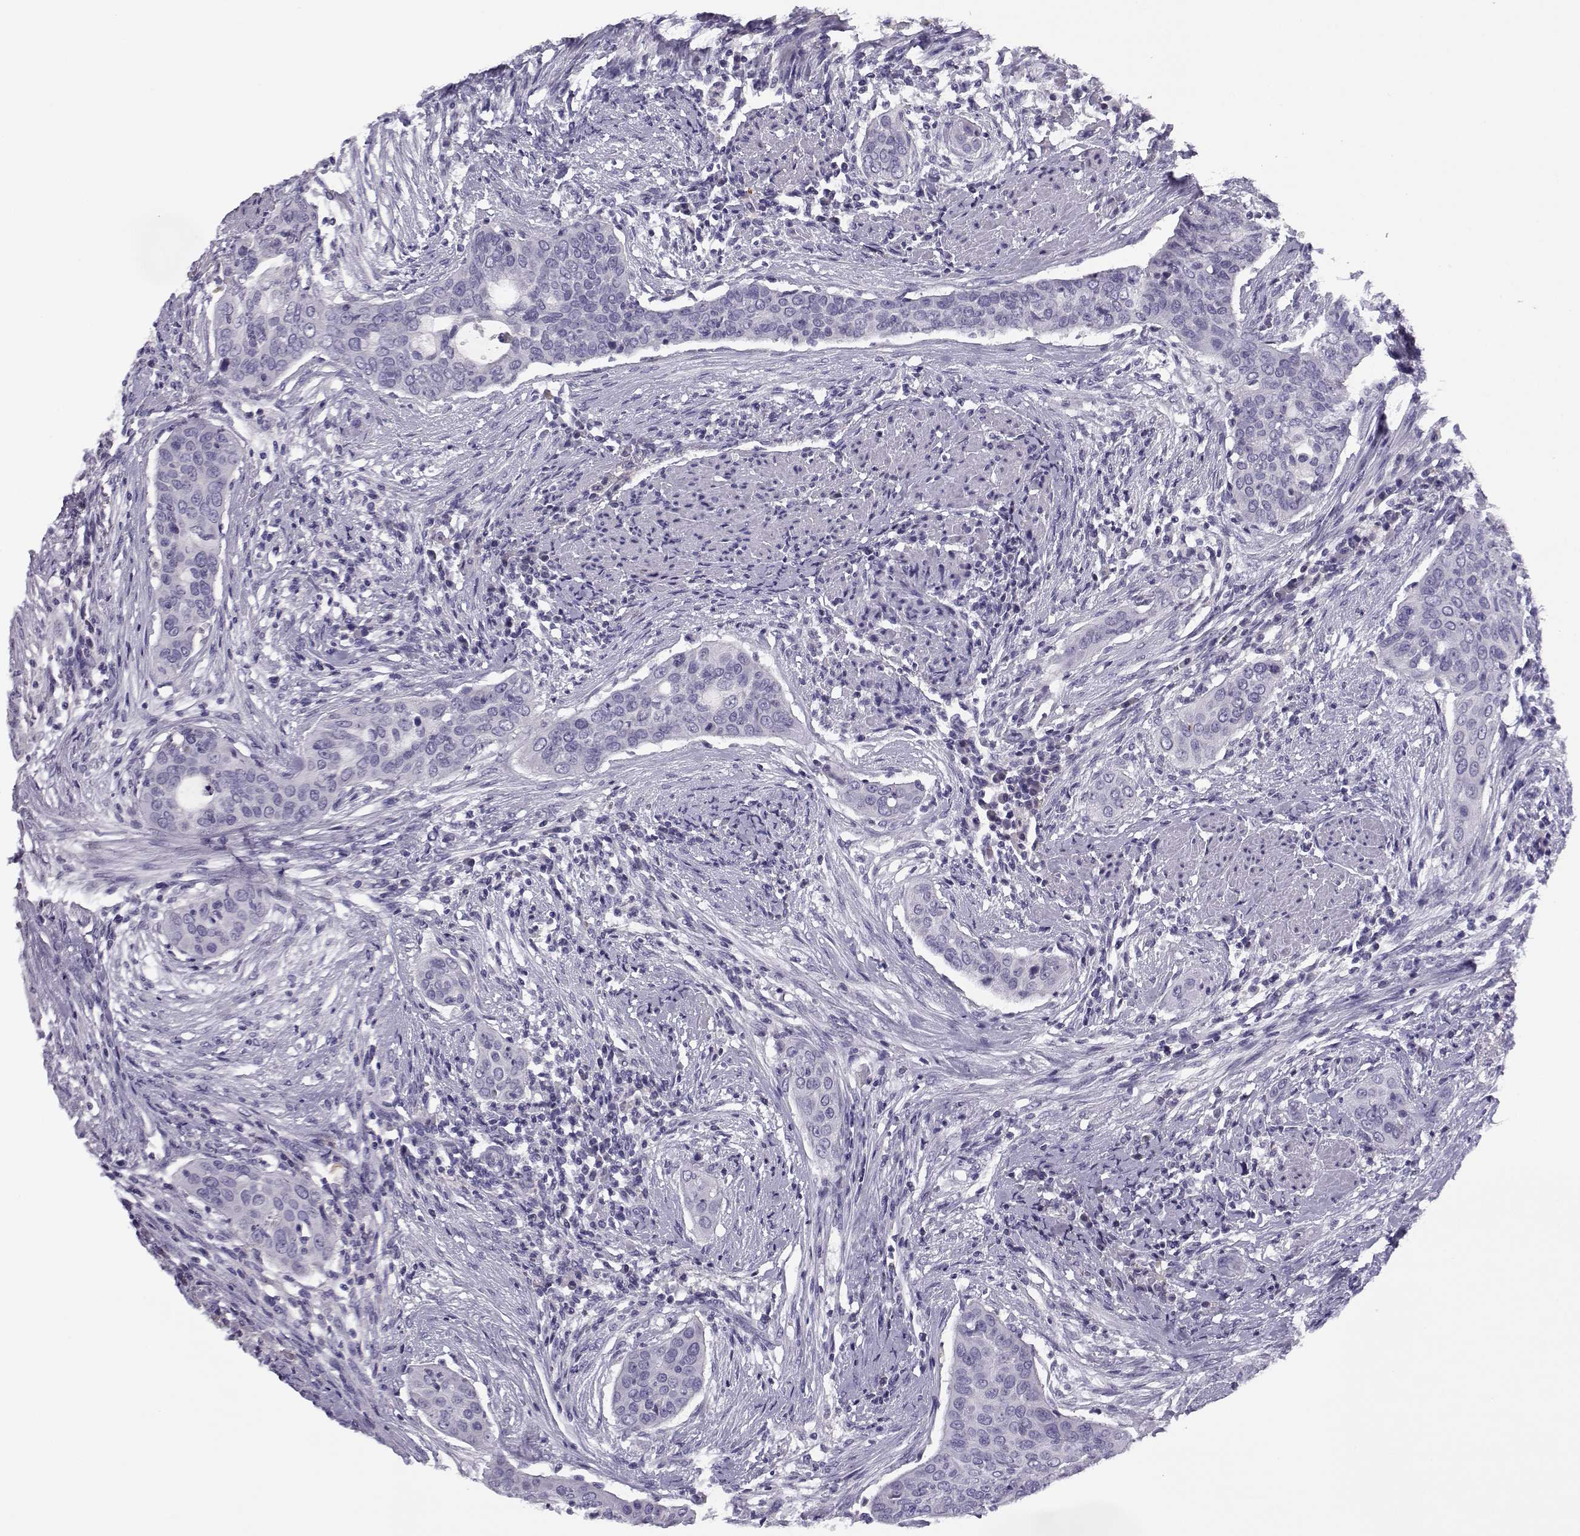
{"staining": {"intensity": "negative", "quantity": "none", "location": "none"}, "tissue": "urothelial cancer", "cell_type": "Tumor cells", "image_type": "cancer", "snomed": [{"axis": "morphology", "description": "Urothelial carcinoma, High grade"}, {"axis": "topography", "description": "Urinary bladder"}], "caption": "The micrograph shows no significant expression in tumor cells of high-grade urothelial carcinoma.", "gene": "CFAP77", "patient": {"sex": "male", "age": 82}}